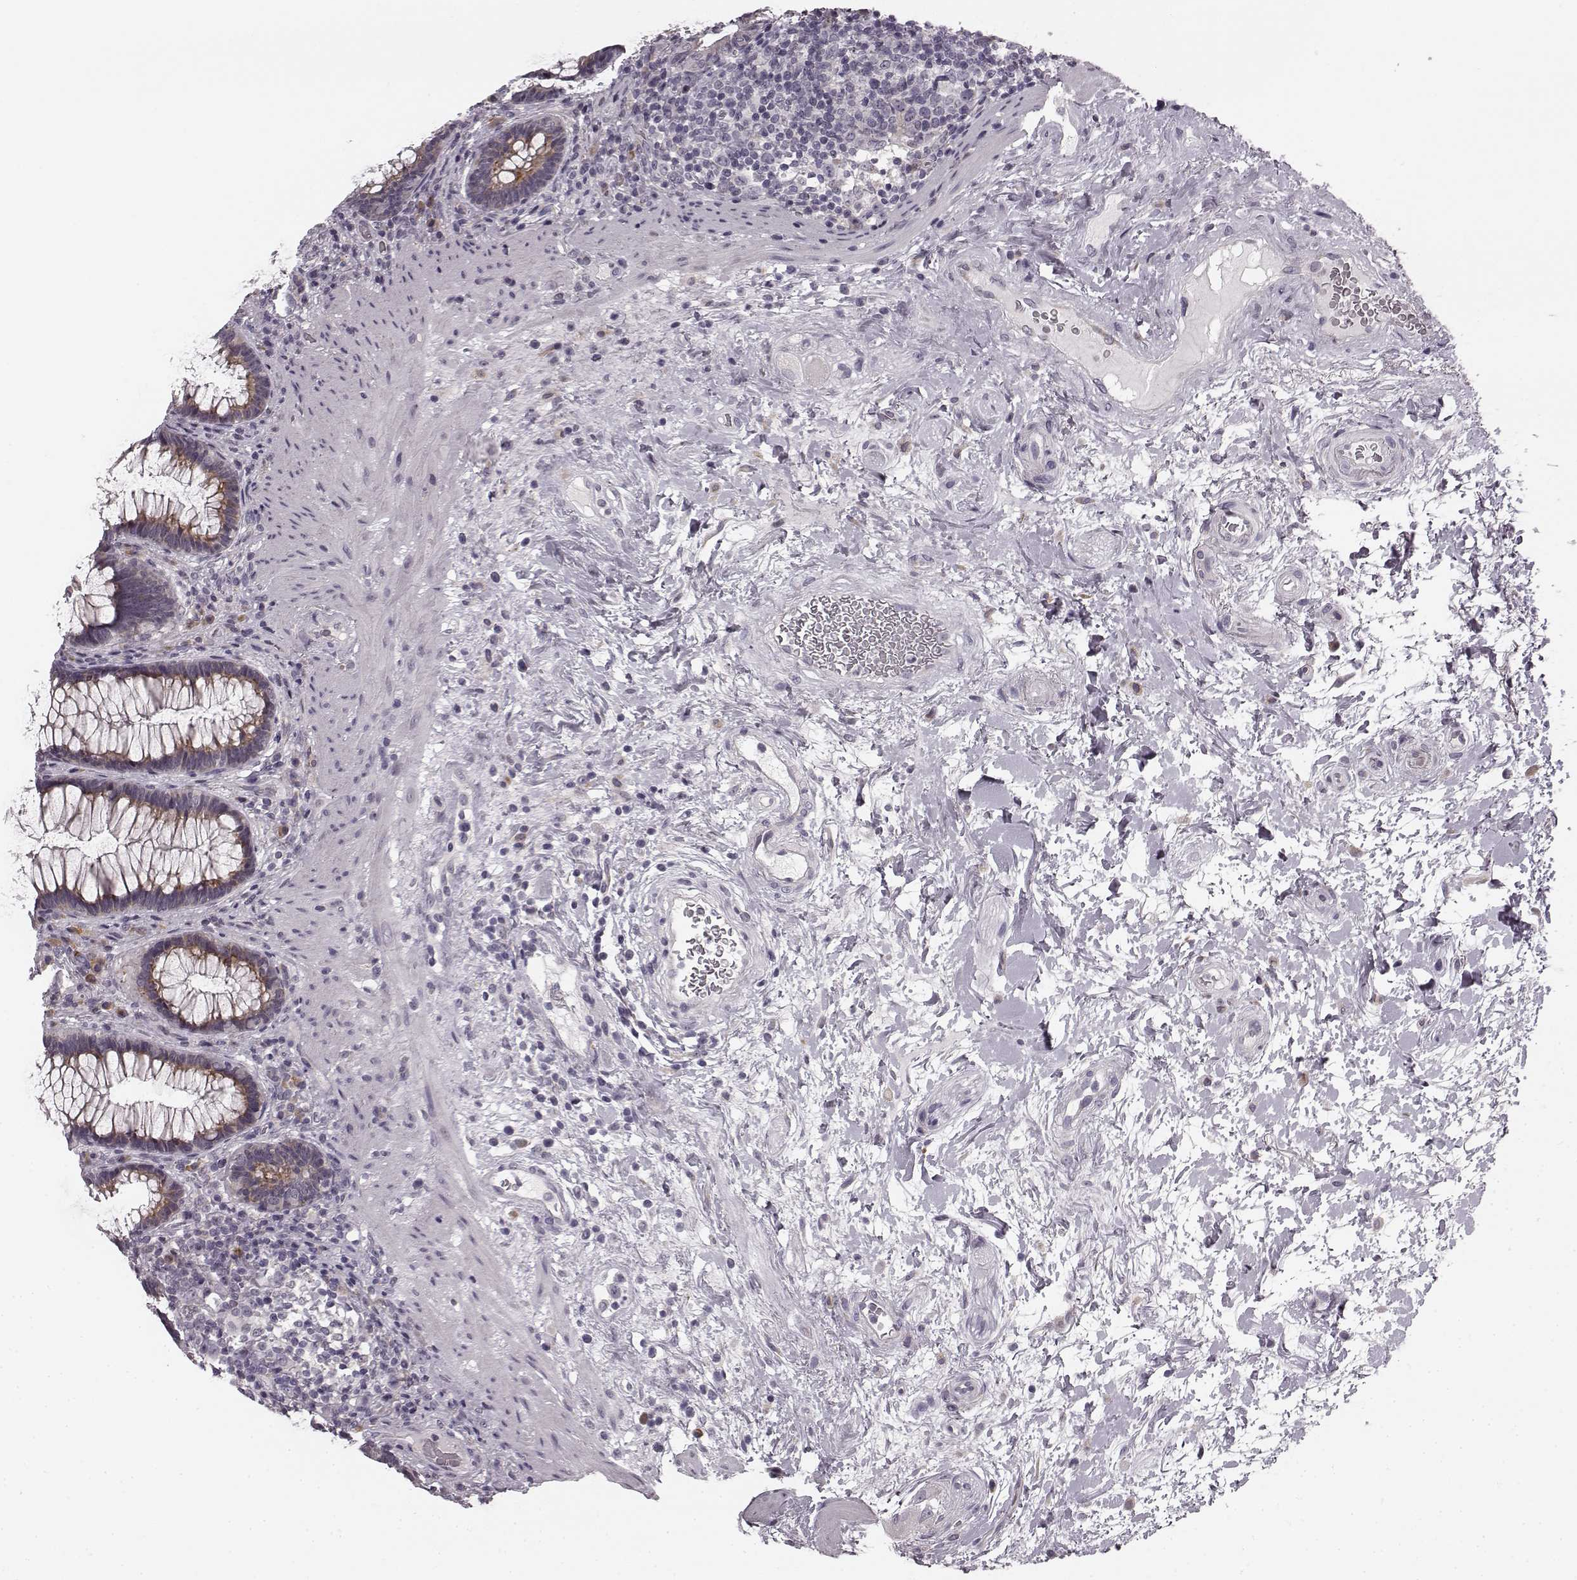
{"staining": {"intensity": "moderate", "quantity": "<25%", "location": "cytoplasmic/membranous"}, "tissue": "rectum", "cell_type": "Glandular cells", "image_type": "normal", "snomed": [{"axis": "morphology", "description": "Normal tissue, NOS"}, {"axis": "topography", "description": "Rectum"}], "caption": "IHC image of benign rectum: rectum stained using immunohistochemistry shows low levels of moderate protein expression localized specifically in the cytoplasmic/membranous of glandular cells, appearing as a cytoplasmic/membranous brown color.", "gene": "FAM234B", "patient": {"sex": "male", "age": 72}}